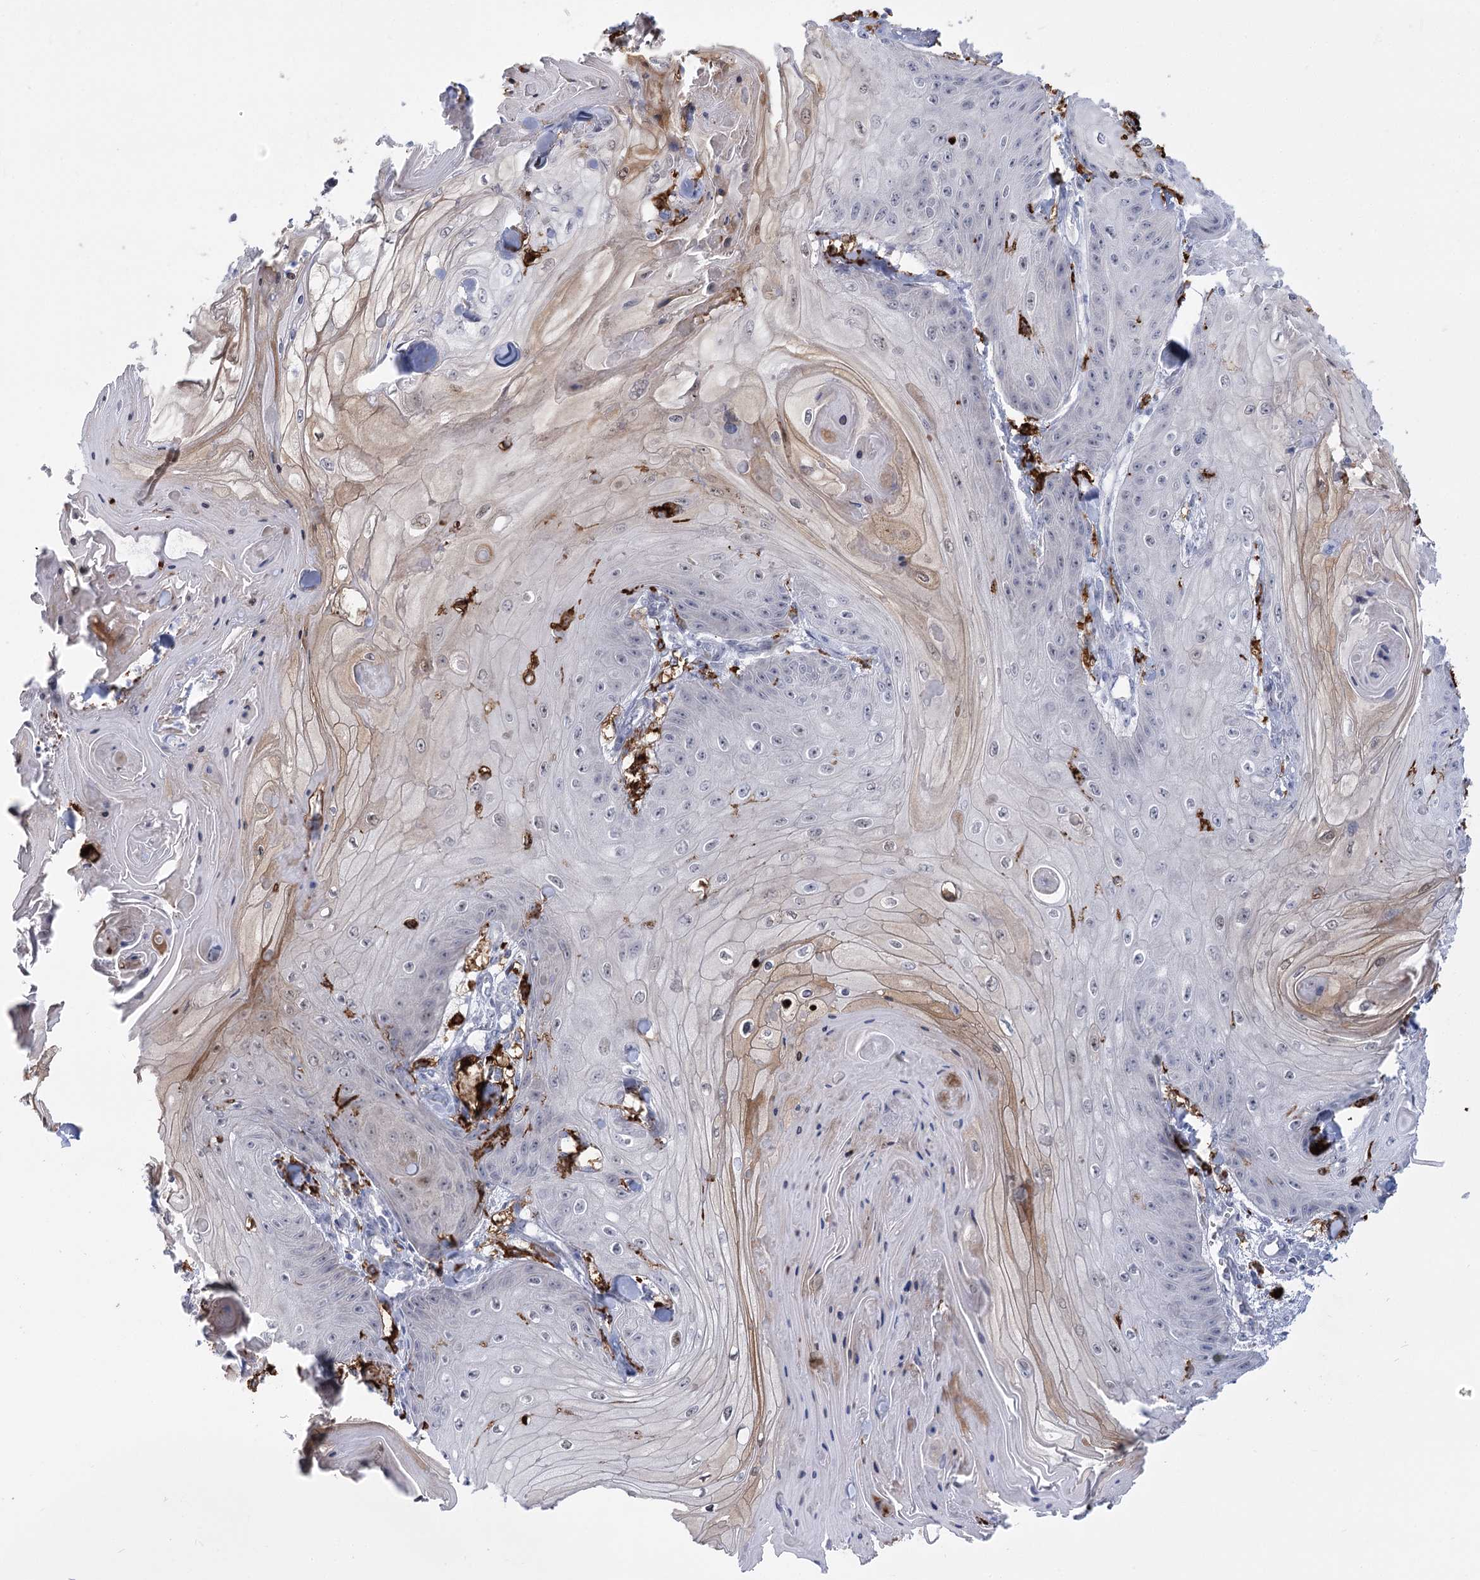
{"staining": {"intensity": "negative", "quantity": "none", "location": "none"}, "tissue": "skin cancer", "cell_type": "Tumor cells", "image_type": "cancer", "snomed": [{"axis": "morphology", "description": "Squamous cell carcinoma, NOS"}, {"axis": "topography", "description": "Skin"}], "caption": "Tumor cells show no significant expression in skin squamous cell carcinoma. (Brightfield microscopy of DAB immunohistochemistry (IHC) at high magnification).", "gene": "PIWIL4", "patient": {"sex": "male", "age": 74}}